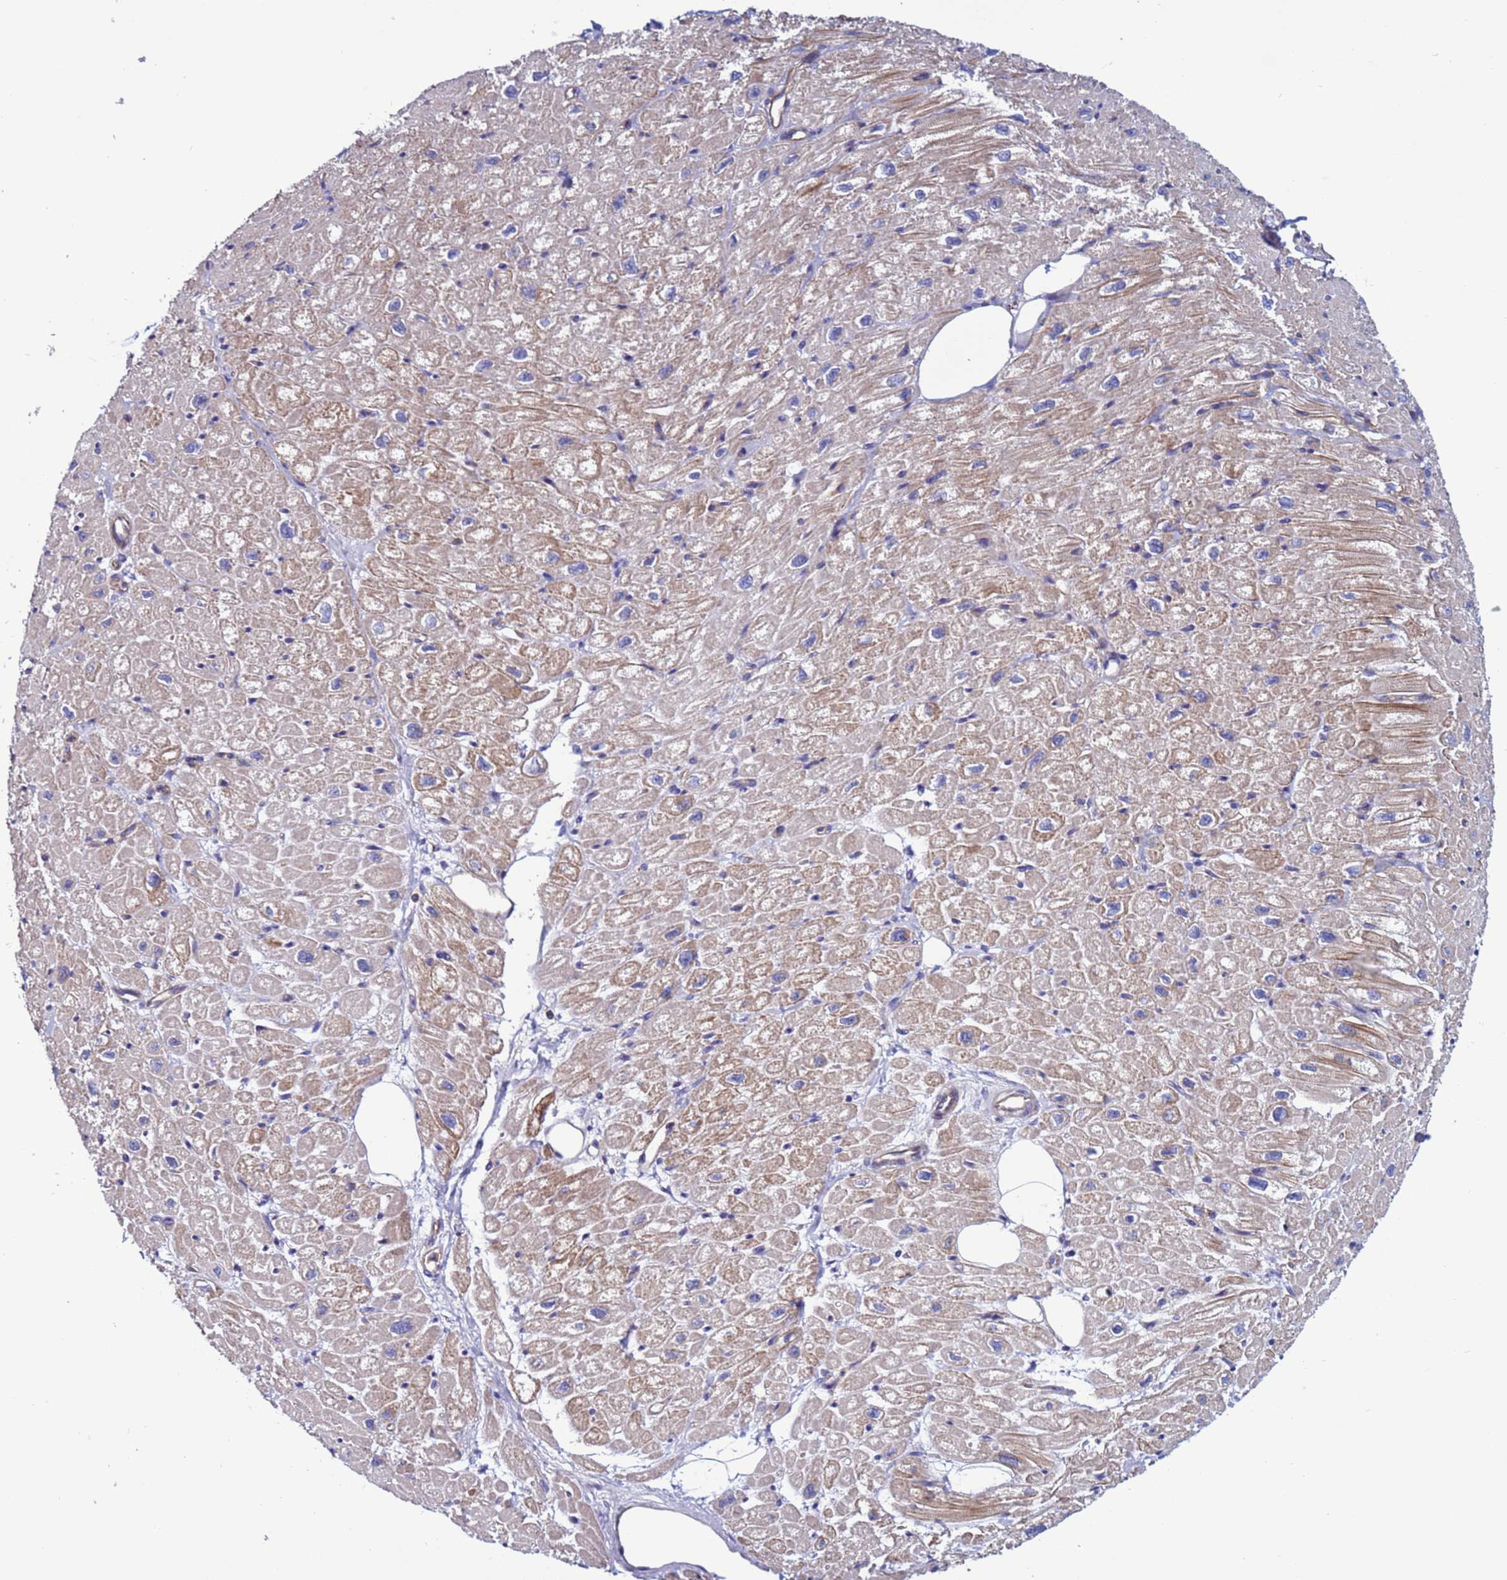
{"staining": {"intensity": "strong", "quantity": "25%-75%", "location": "cytoplasmic/membranous"}, "tissue": "heart muscle", "cell_type": "Cardiomyocytes", "image_type": "normal", "snomed": [{"axis": "morphology", "description": "Normal tissue, NOS"}, {"axis": "topography", "description": "Heart"}], "caption": "A brown stain highlights strong cytoplasmic/membranous expression of a protein in cardiomyocytes of benign human heart muscle. The staining is performed using DAB (3,3'-diaminobenzidine) brown chromogen to label protein expression. The nuclei are counter-stained blue using hematoxylin.", "gene": "EFCAB8", "patient": {"sex": "male", "age": 50}}